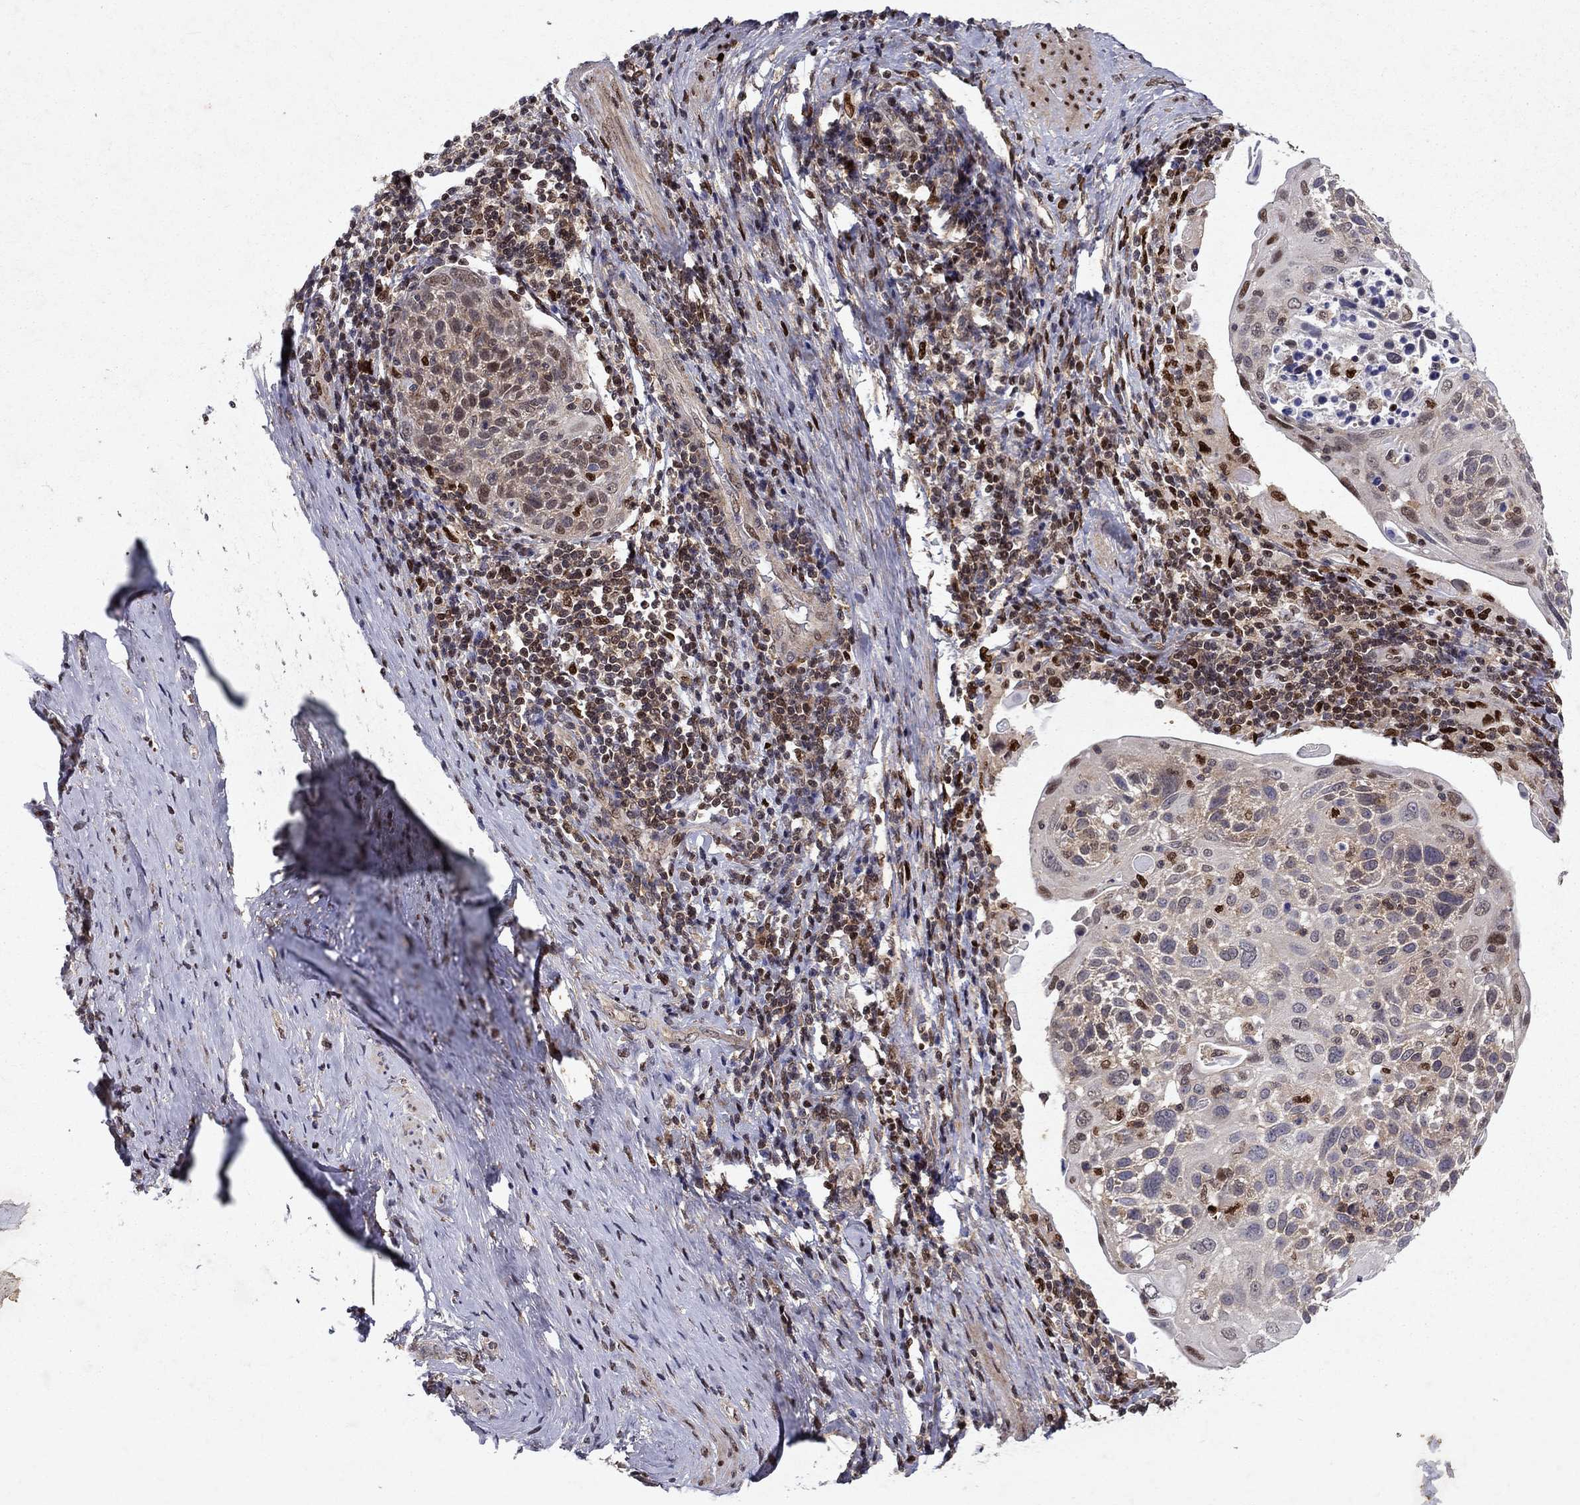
{"staining": {"intensity": "negative", "quantity": "none", "location": "none"}, "tissue": "cervical cancer", "cell_type": "Tumor cells", "image_type": "cancer", "snomed": [{"axis": "morphology", "description": "Squamous cell carcinoma, NOS"}, {"axis": "topography", "description": "Cervix"}], "caption": "Immunohistochemistry of cervical cancer (squamous cell carcinoma) demonstrates no staining in tumor cells. (Immunohistochemistry, brightfield microscopy, high magnification).", "gene": "CRTC1", "patient": {"sex": "female", "age": 61}}